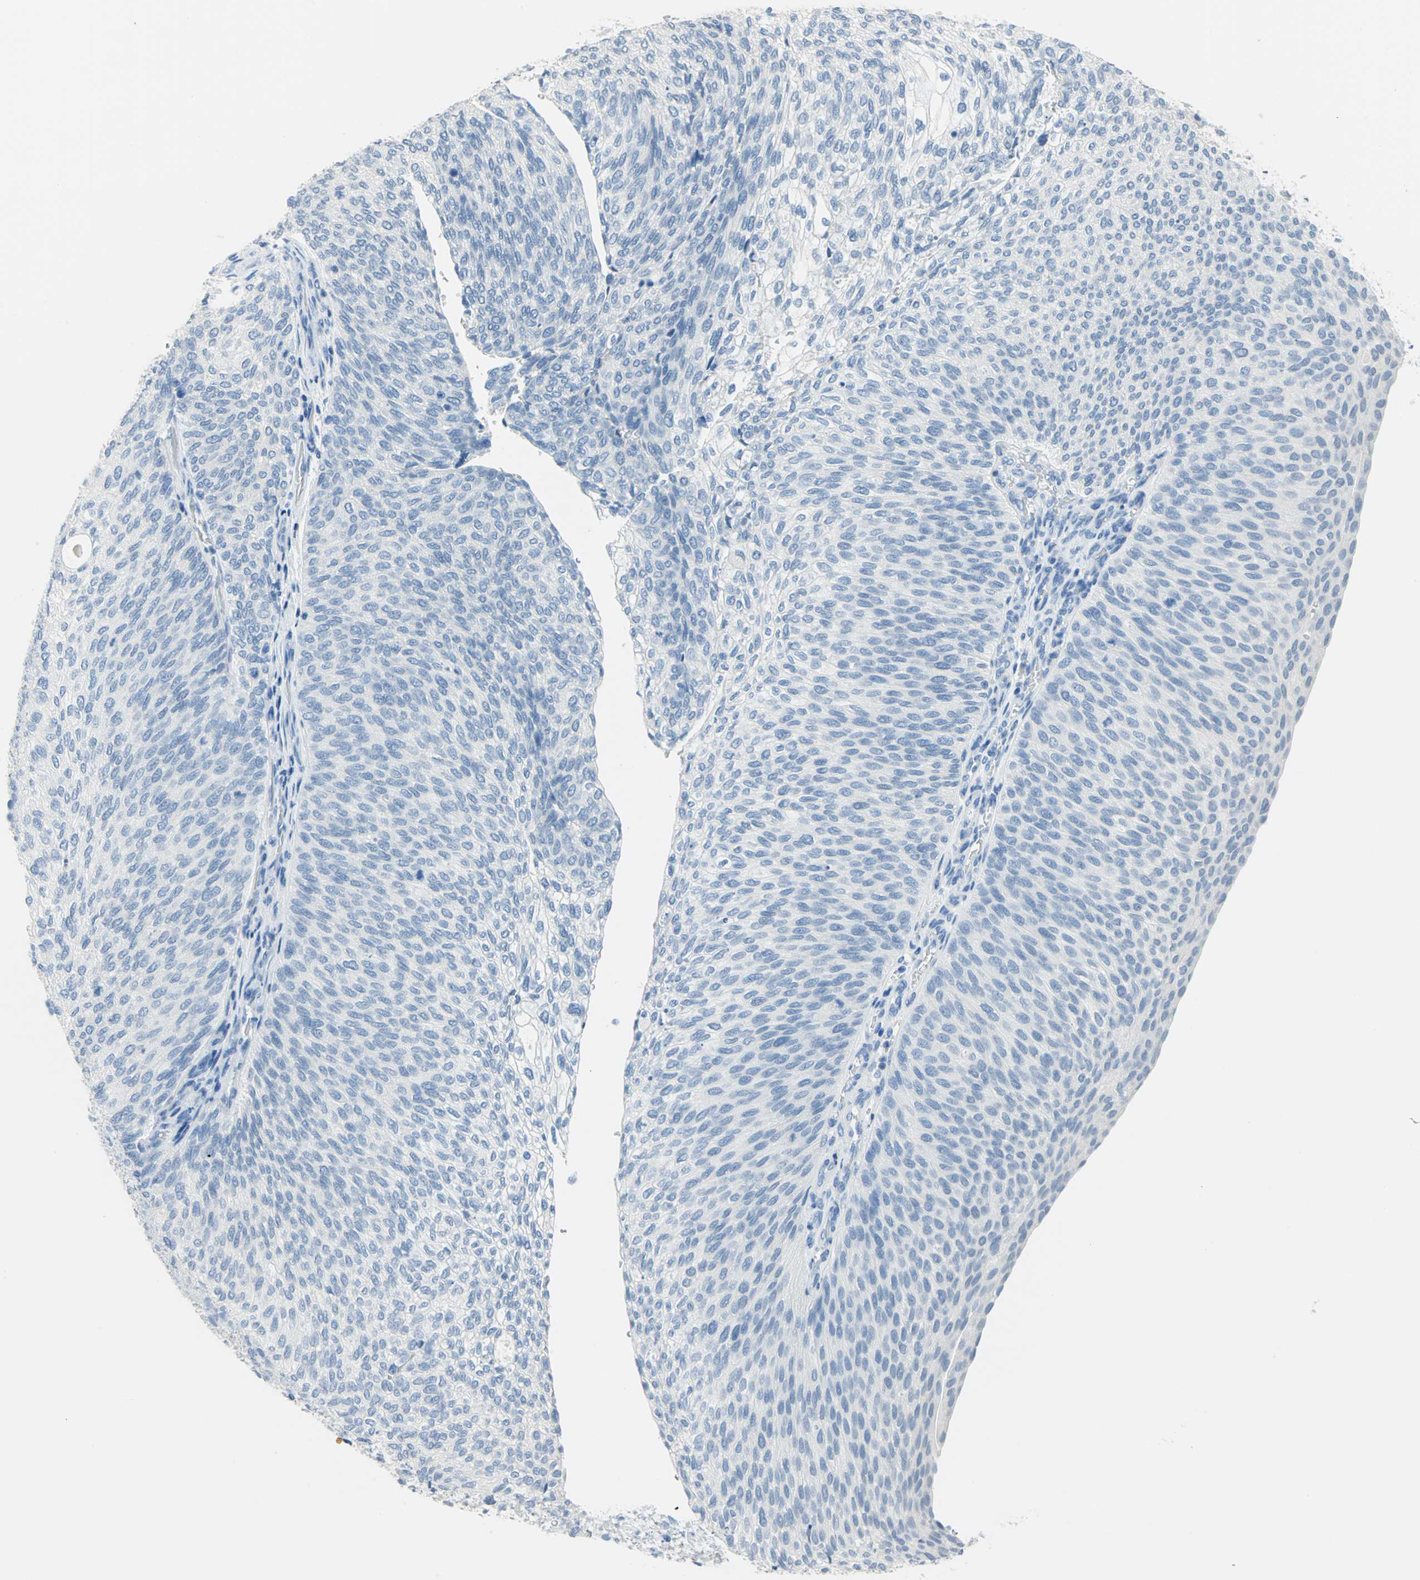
{"staining": {"intensity": "negative", "quantity": "none", "location": "none"}, "tissue": "urothelial cancer", "cell_type": "Tumor cells", "image_type": "cancer", "snomed": [{"axis": "morphology", "description": "Urothelial carcinoma, Low grade"}, {"axis": "topography", "description": "Urinary bladder"}], "caption": "This image is of urothelial cancer stained with immunohistochemistry to label a protein in brown with the nuclei are counter-stained blue. There is no staining in tumor cells.", "gene": "PKLR", "patient": {"sex": "female", "age": 79}}